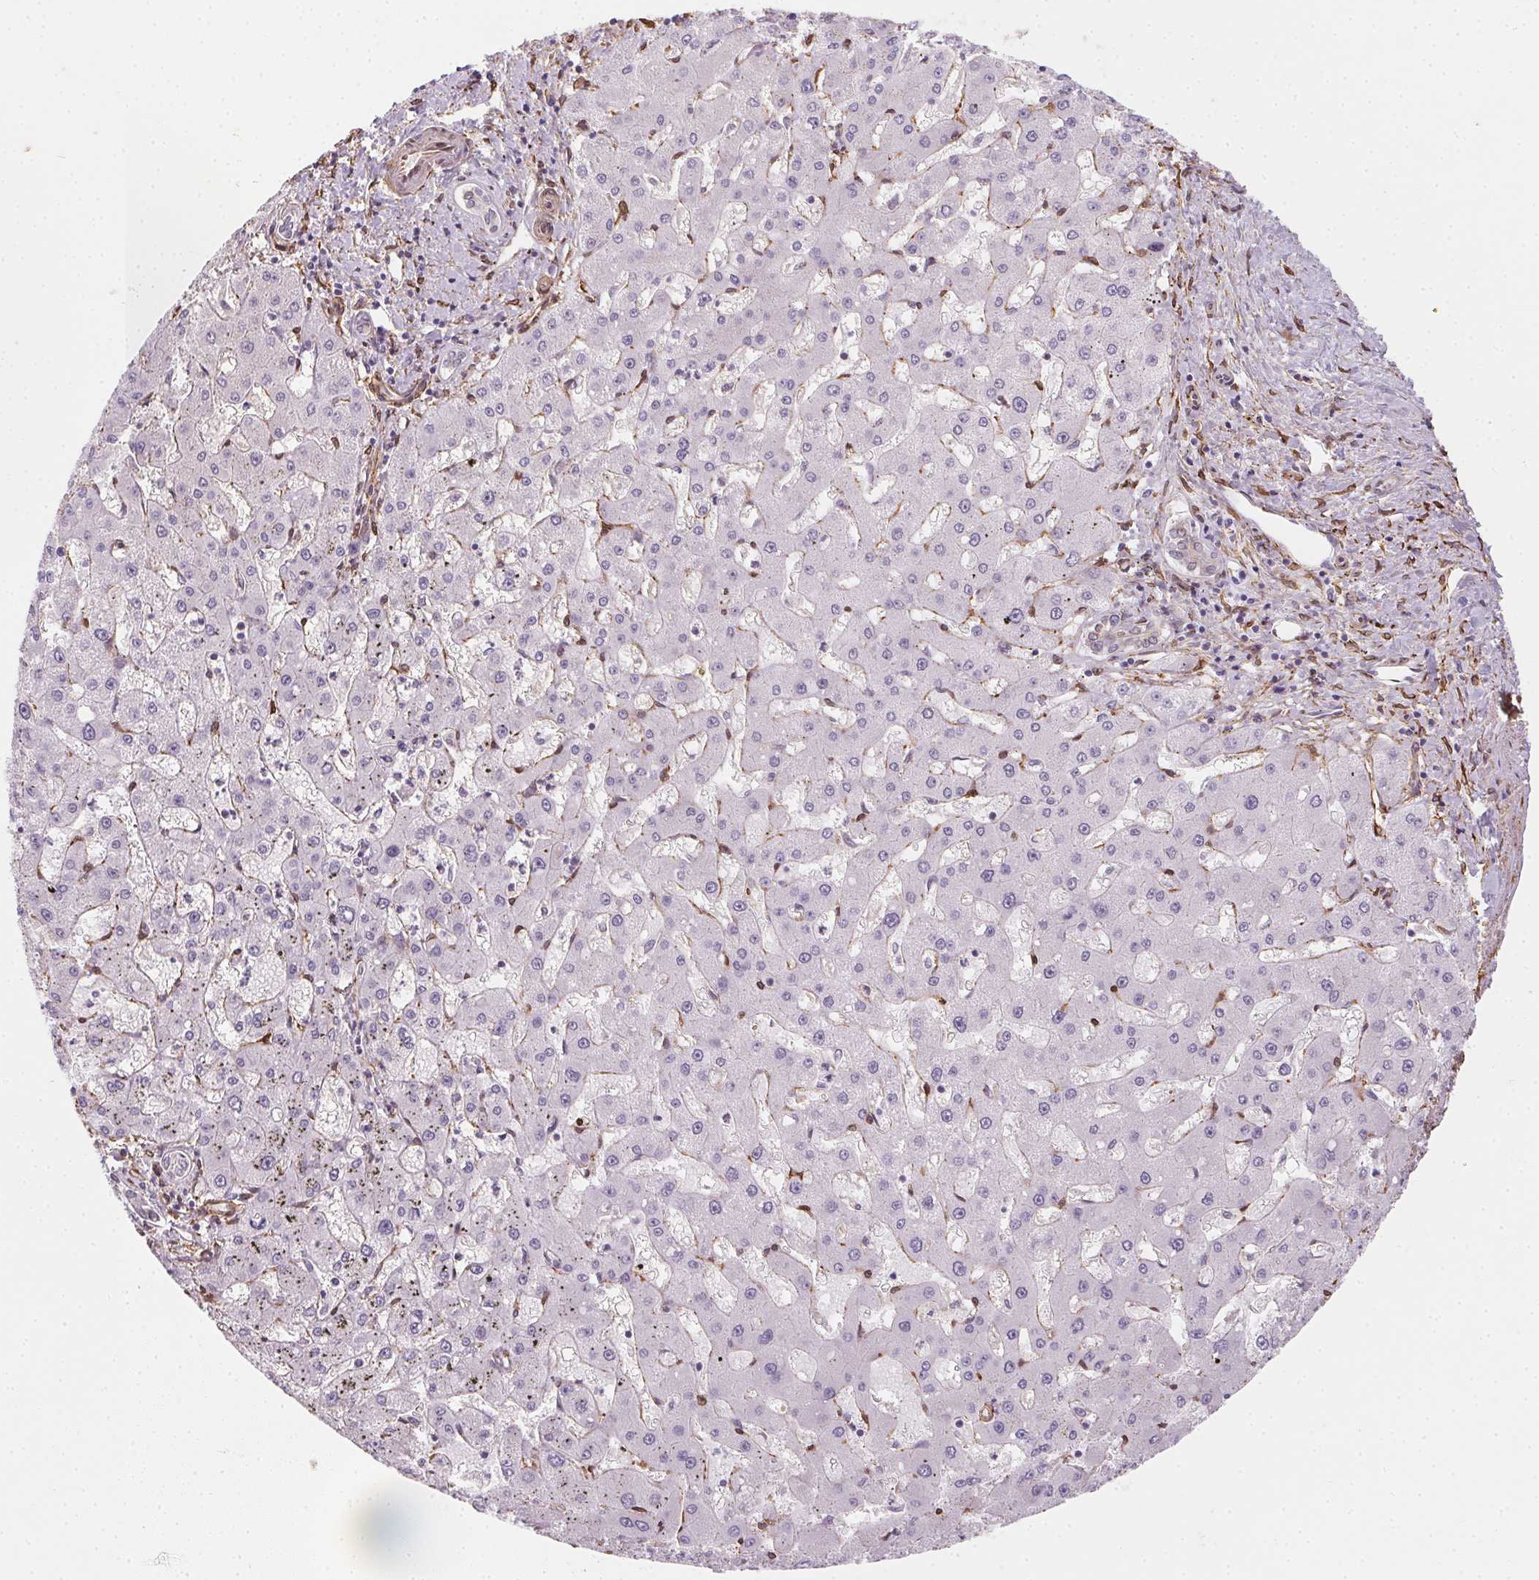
{"staining": {"intensity": "negative", "quantity": "none", "location": "none"}, "tissue": "liver cancer", "cell_type": "Tumor cells", "image_type": "cancer", "snomed": [{"axis": "morphology", "description": "Carcinoma, Hepatocellular, NOS"}, {"axis": "topography", "description": "Liver"}], "caption": "This is an immunohistochemistry photomicrograph of human hepatocellular carcinoma (liver). There is no staining in tumor cells.", "gene": "RSBN1", "patient": {"sex": "male", "age": 67}}